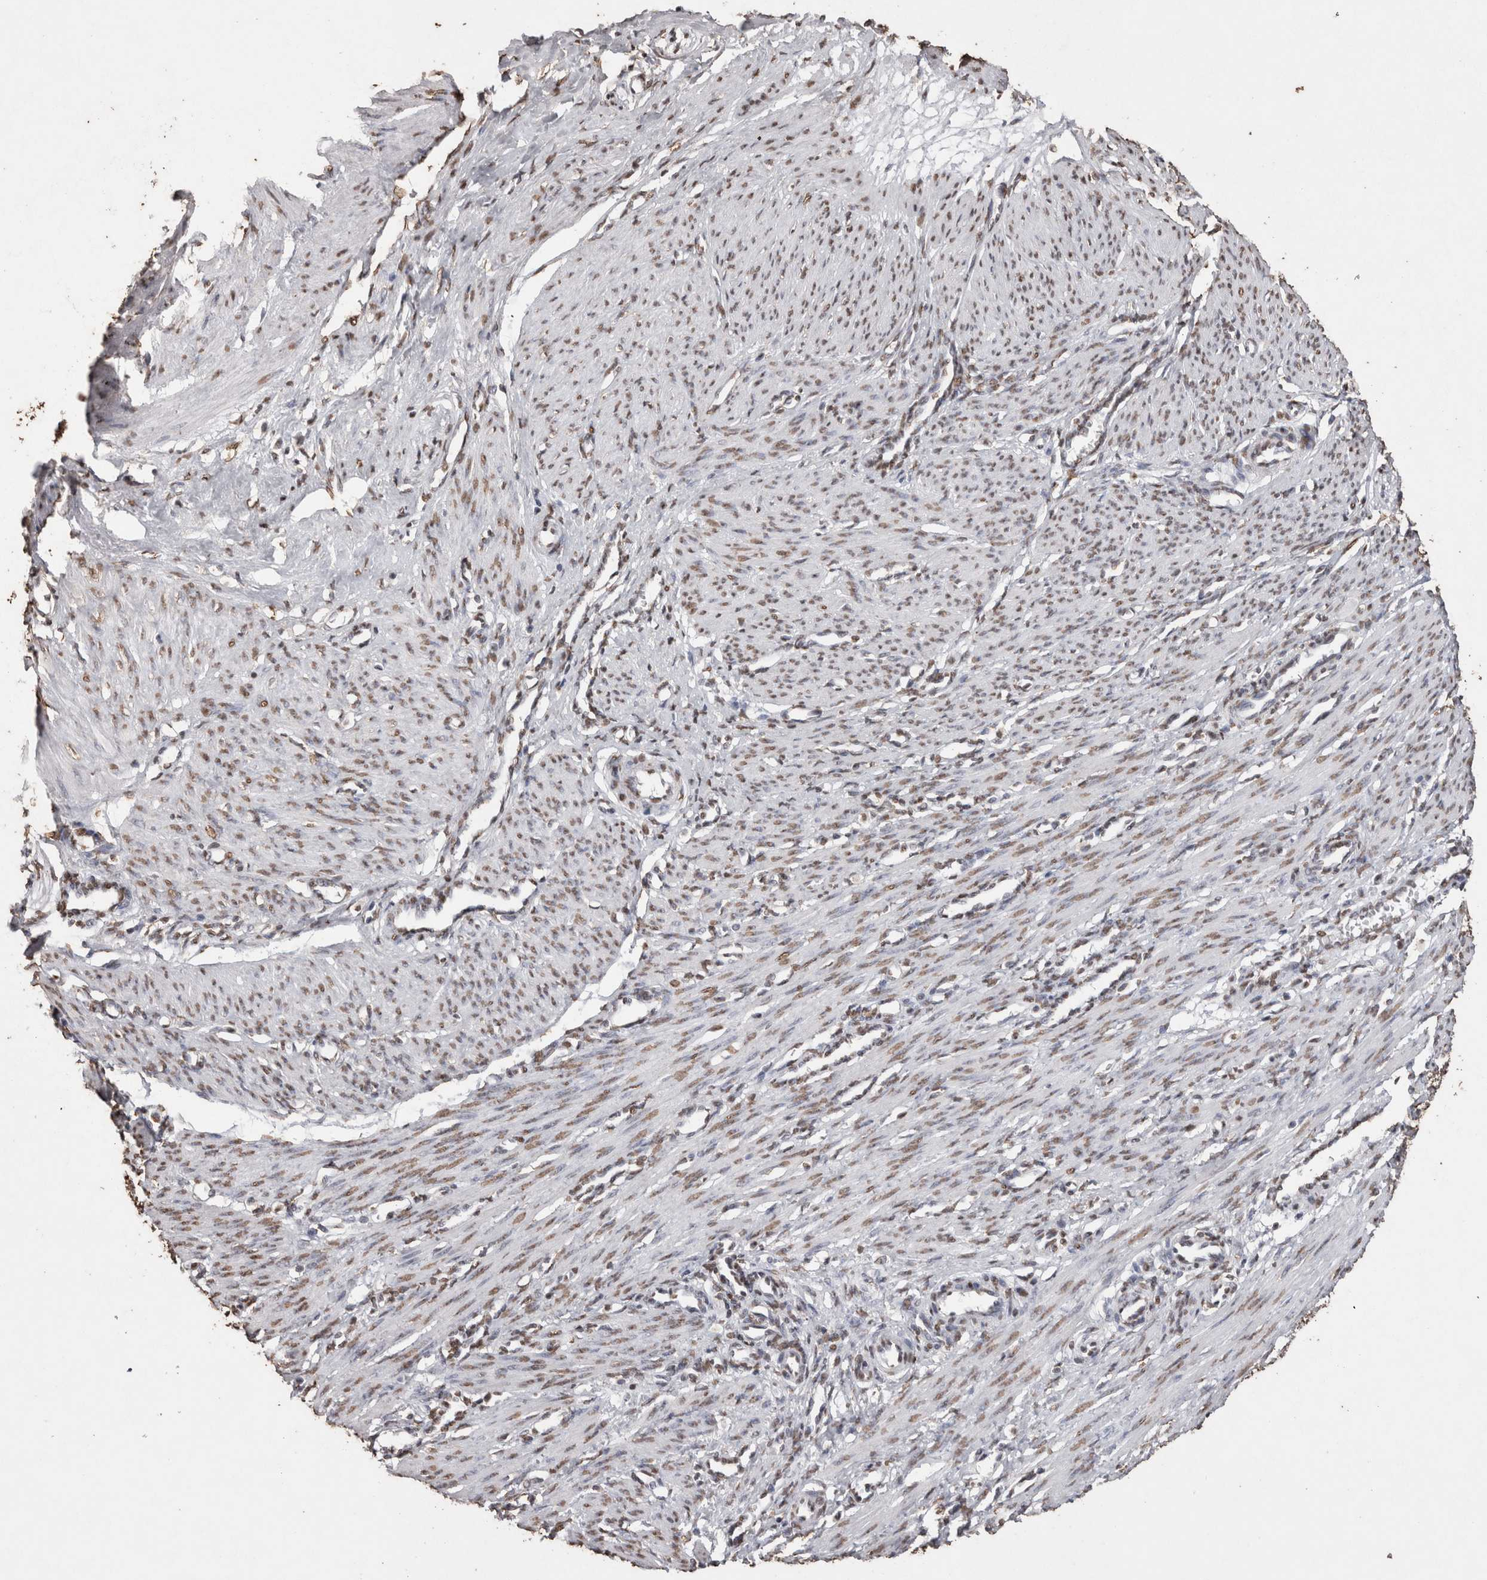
{"staining": {"intensity": "moderate", "quantity": ">75%", "location": "nuclear"}, "tissue": "smooth muscle", "cell_type": "Smooth muscle cells", "image_type": "normal", "snomed": [{"axis": "morphology", "description": "Normal tissue, NOS"}, {"axis": "topography", "description": "Endometrium"}], "caption": "Smooth muscle cells demonstrate medium levels of moderate nuclear expression in approximately >75% of cells in normal human smooth muscle.", "gene": "NTHL1", "patient": {"sex": "female", "age": 33}}